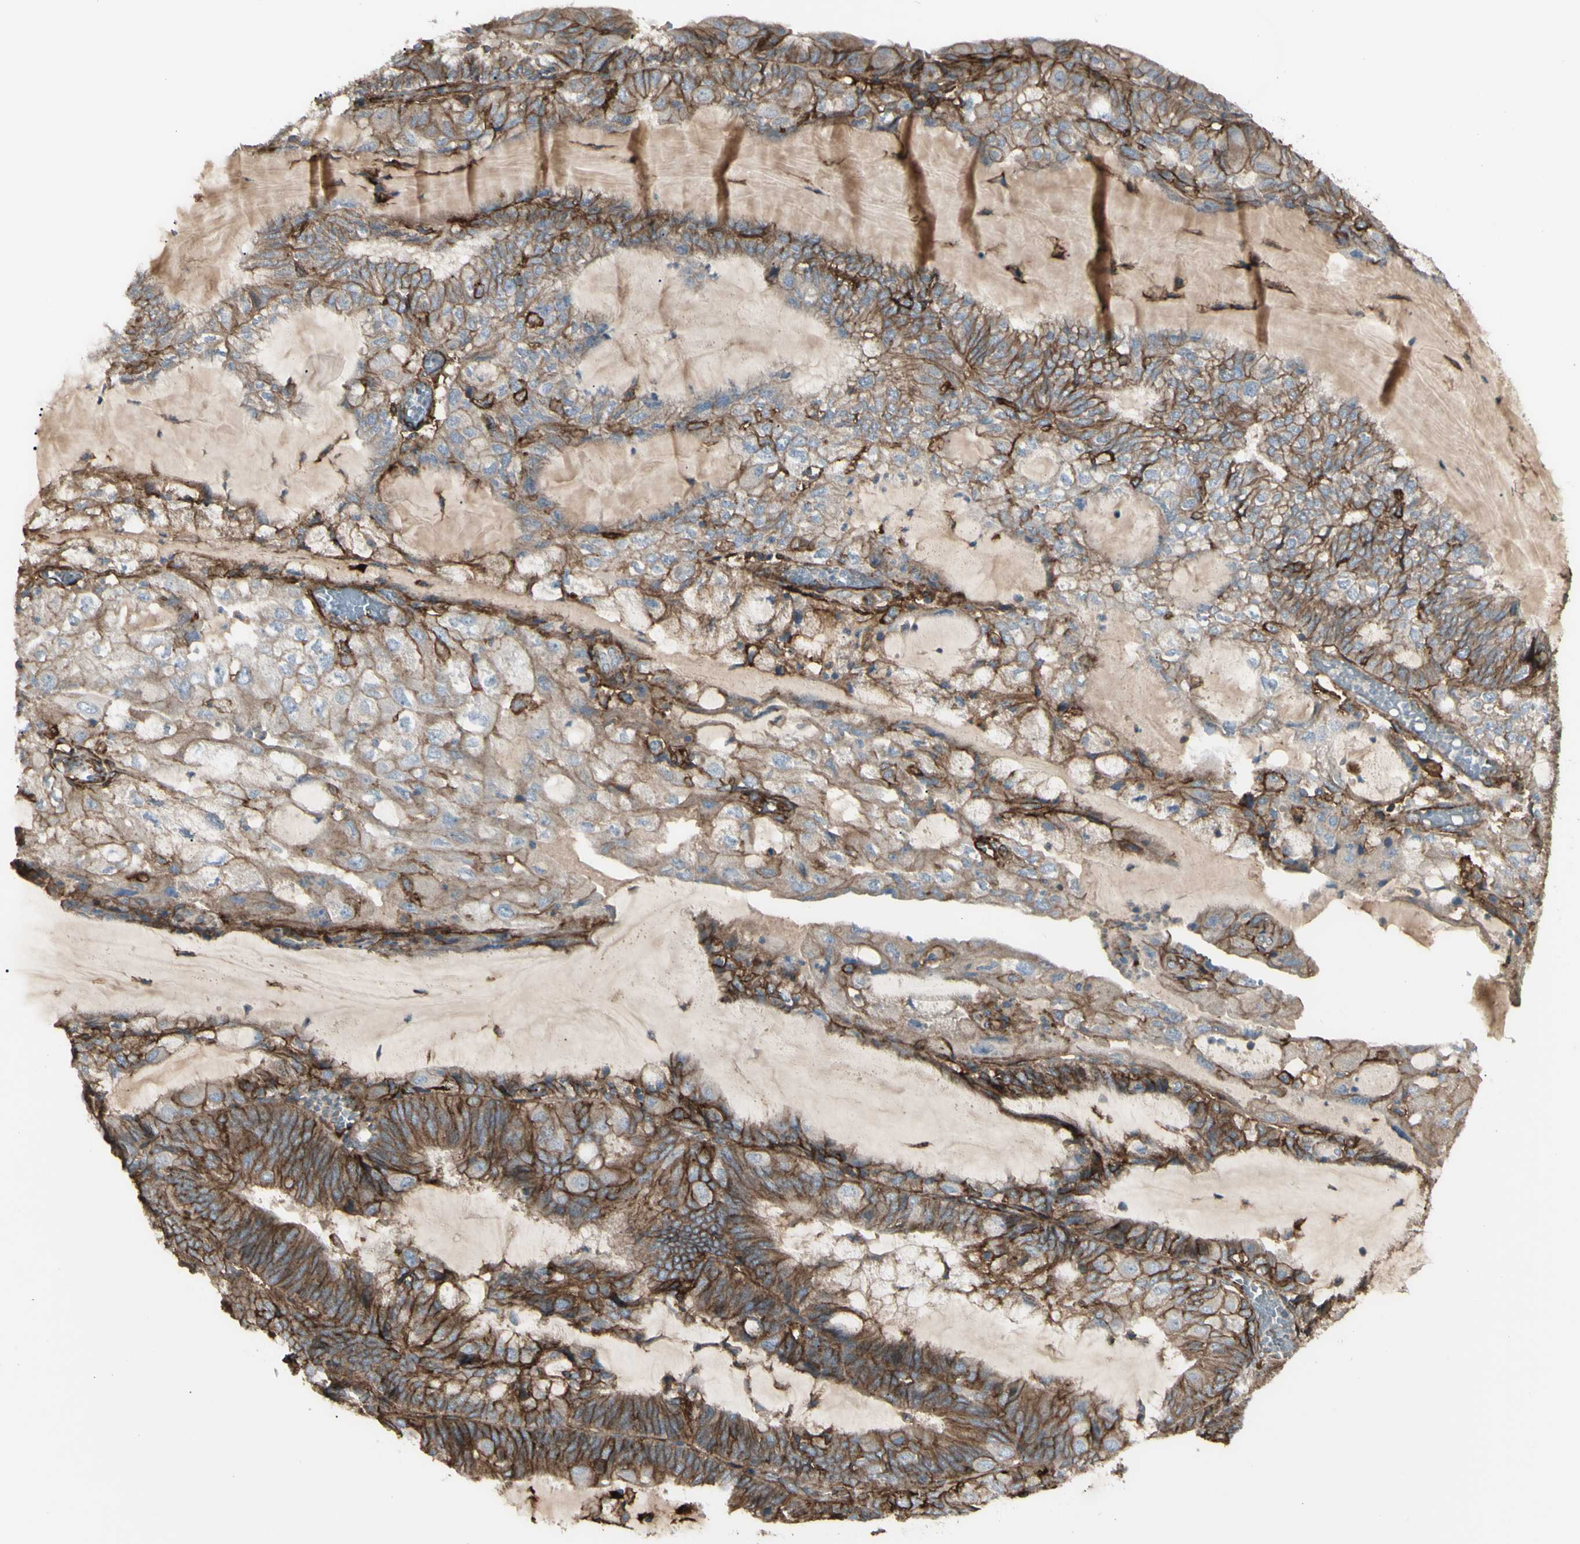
{"staining": {"intensity": "moderate", "quantity": "25%-75%", "location": "cytoplasmic/membranous"}, "tissue": "endometrial cancer", "cell_type": "Tumor cells", "image_type": "cancer", "snomed": [{"axis": "morphology", "description": "Adenocarcinoma, NOS"}, {"axis": "topography", "description": "Endometrium"}], "caption": "DAB (3,3'-diaminobenzidine) immunohistochemical staining of human endometrial cancer (adenocarcinoma) shows moderate cytoplasmic/membranous protein expression in approximately 25%-75% of tumor cells.", "gene": "CD276", "patient": {"sex": "female", "age": 81}}